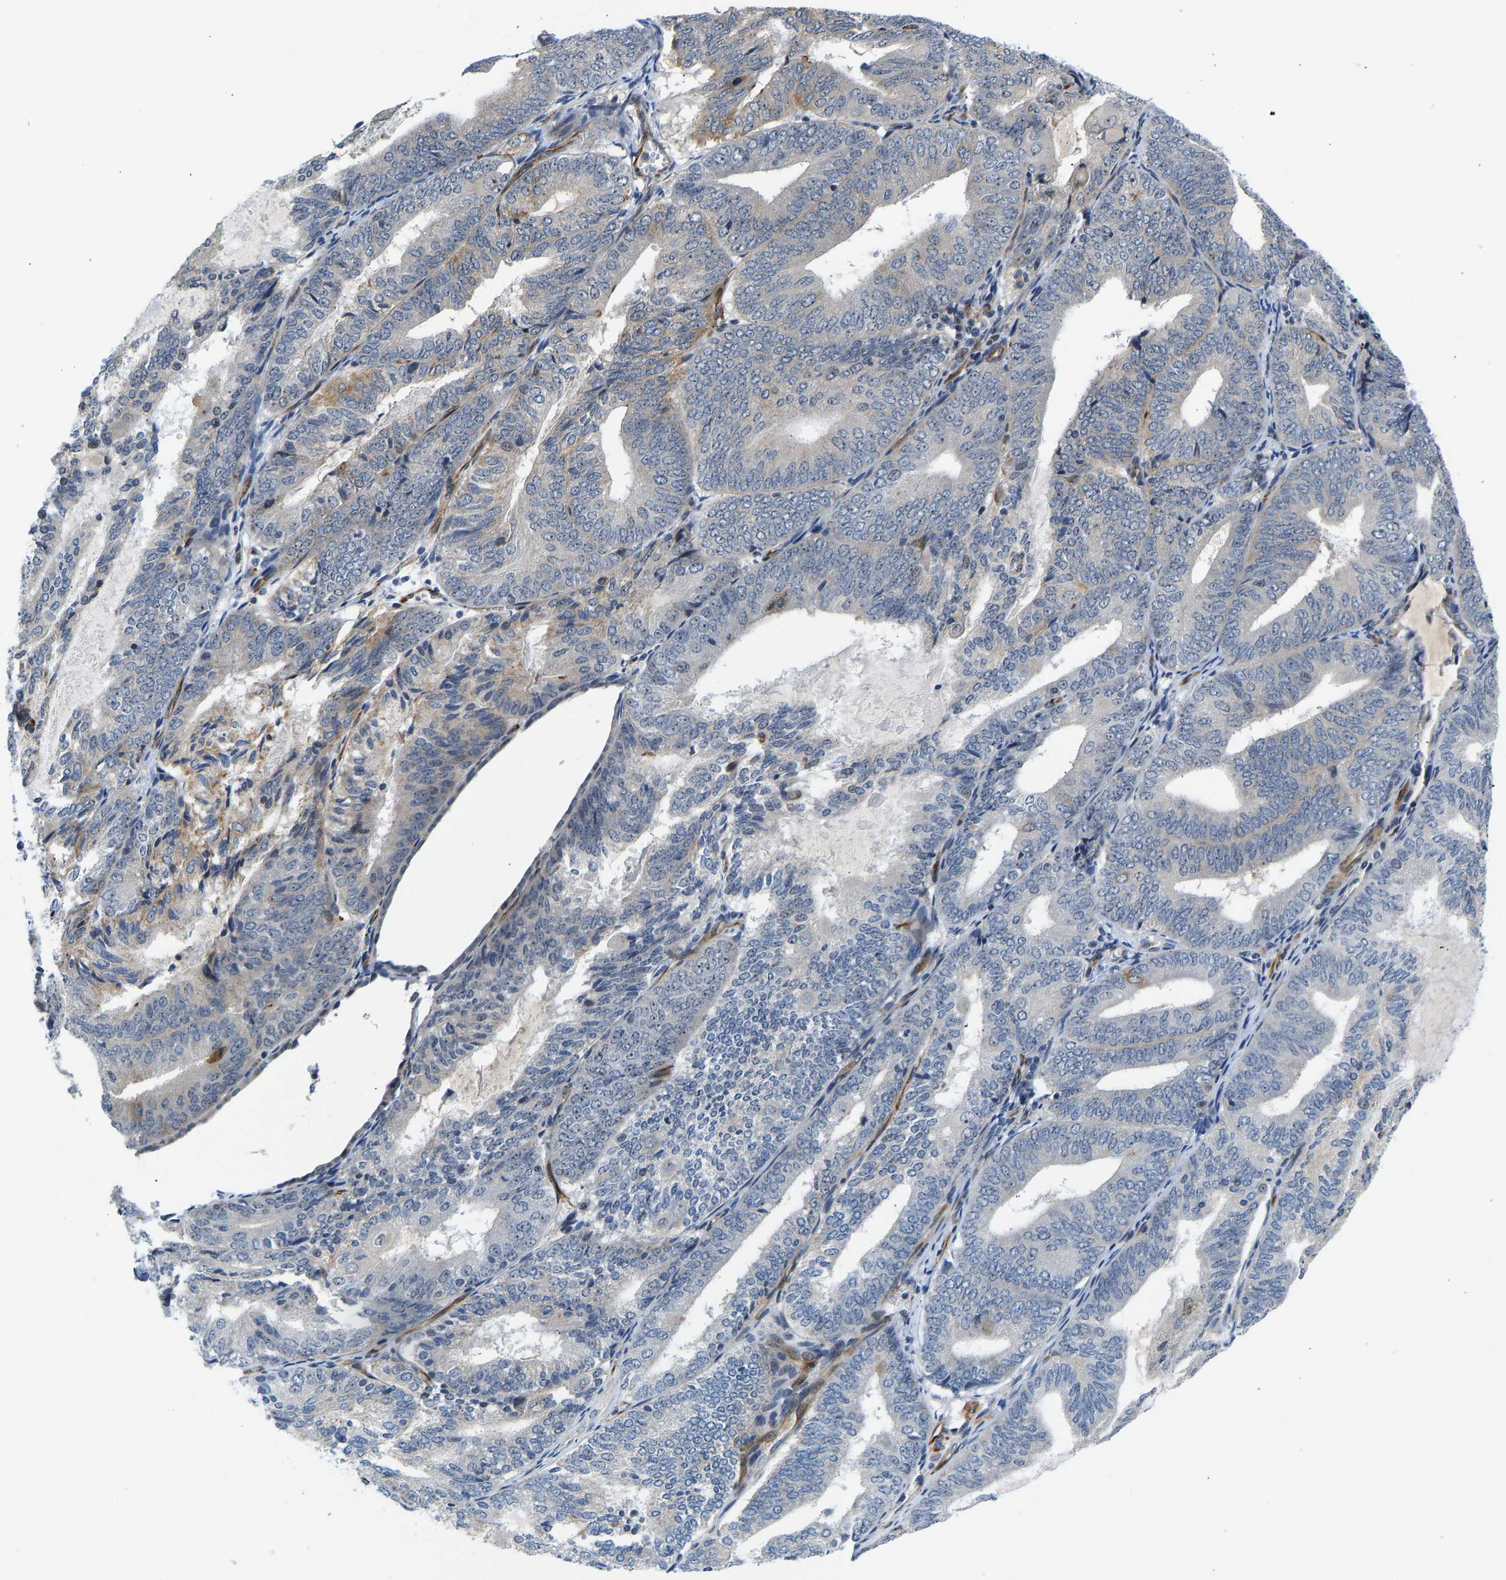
{"staining": {"intensity": "weak", "quantity": "<25%", "location": "cytoplasmic/membranous,nuclear"}, "tissue": "endometrial cancer", "cell_type": "Tumor cells", "image_type": "cancer", "snomed": [{"axis": "morphology", "description": "Adenocarcinoma, NOS"}, {"axis": "topography", "description": "Endometrium"}], "caption": "Endometrial cancer (adenocarcinoma) was stained to show a protein in brown. There is no significant staining in tumor cells.", "gene": "RESF1", "patient": {"sex": "female", "age": 81}}